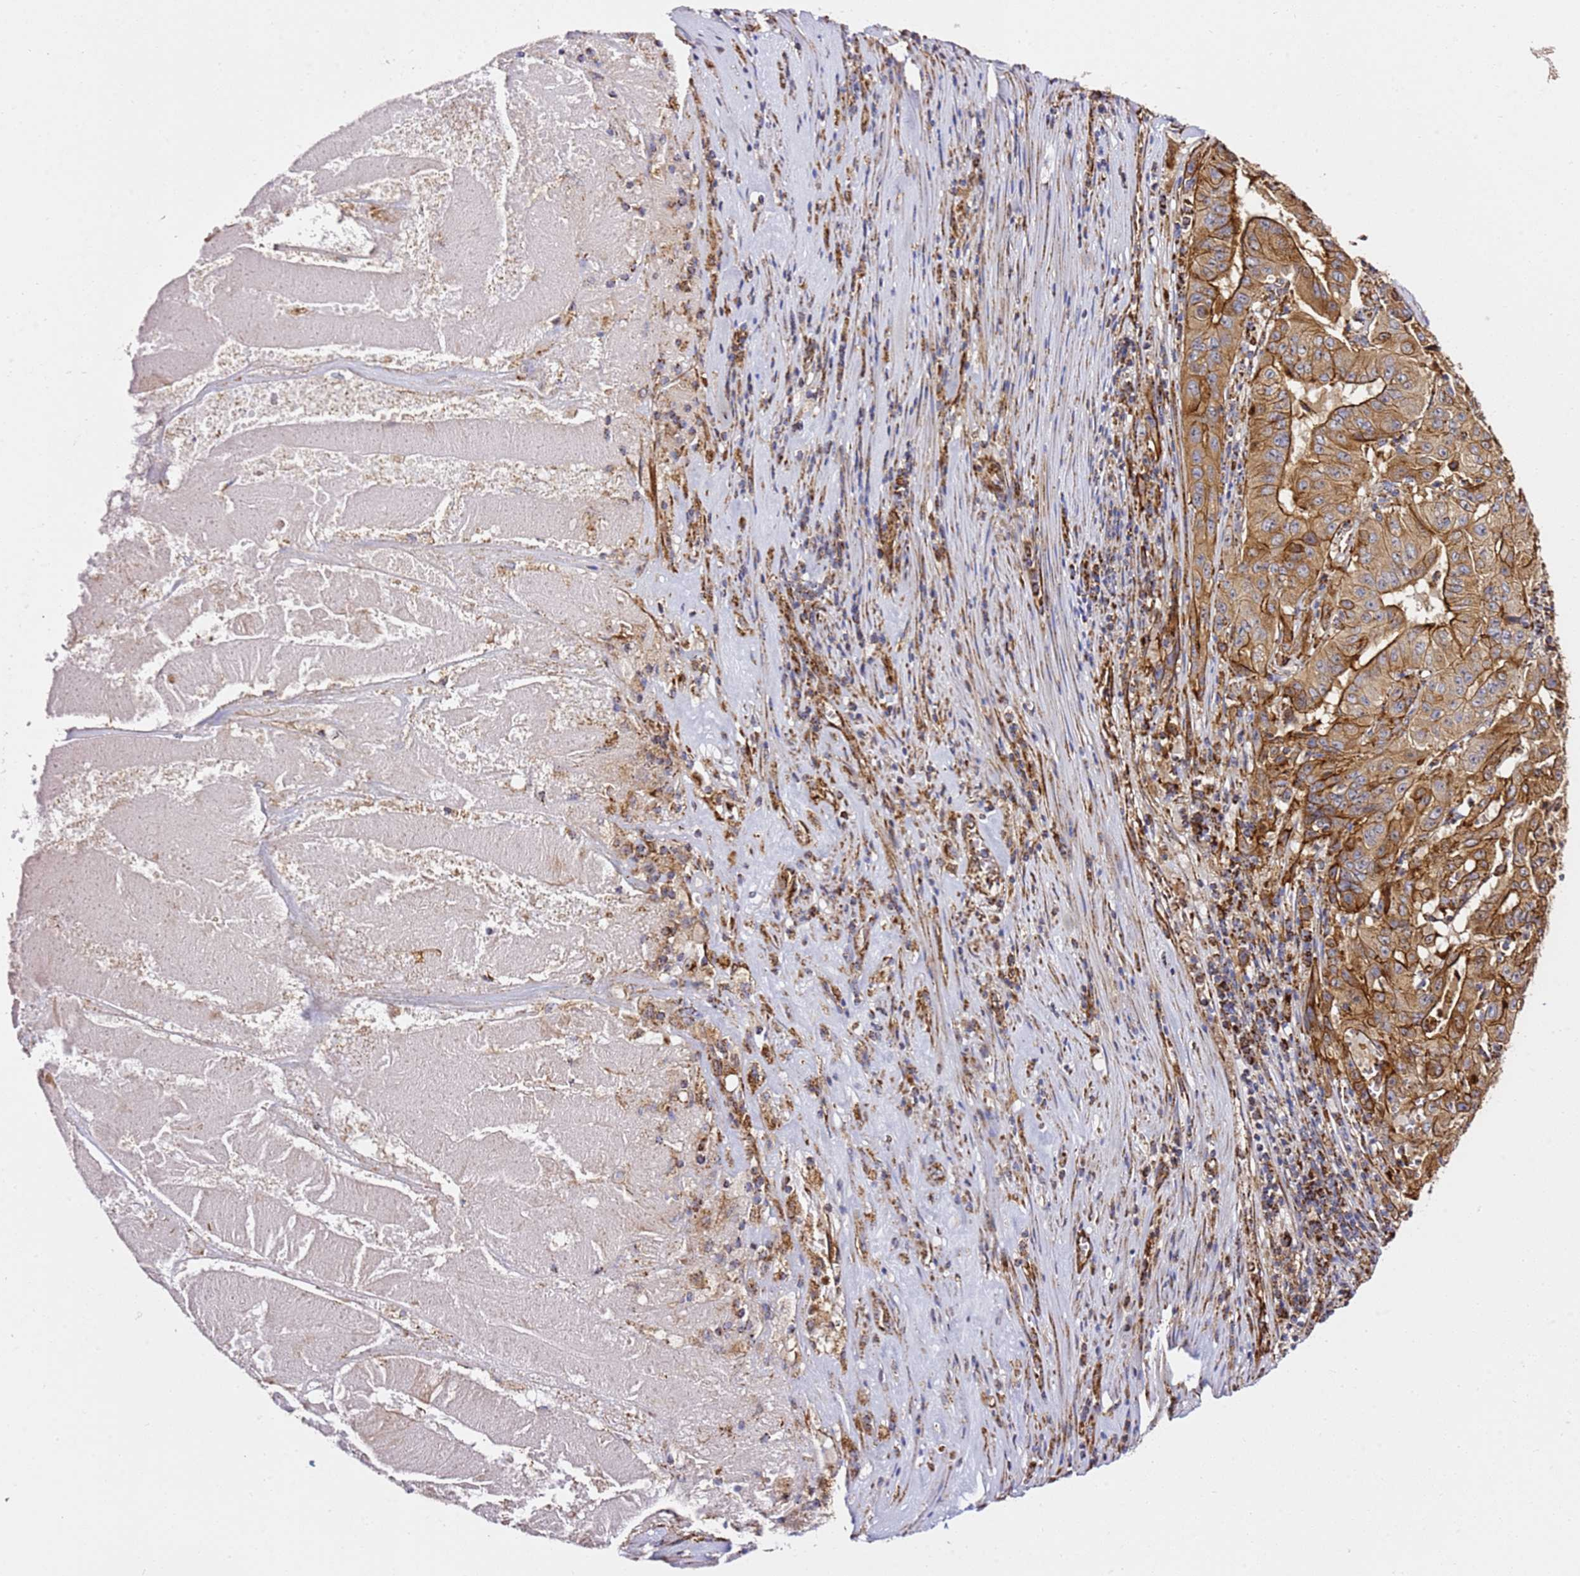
{"staining": {"intensity": "moderate", "quantity": ">75%", "location": "cytoplasmic/membranous"}, "tissue": "pancreatic cancer", "cell_type": "Tumor cells", "image_type": "cancer", "snomed": [{"axis": "morphology", "description": "Adenocarcinoma, NOS"}, {"axis": "topography", "description": "Pancreas"}], "caption": "A high-resolution histopathology image shows IHC staining of pancreatic adenocarcinoma, which shows moderate cytoplasmic/membranous positivity in approximately >75% of tumor cells.", "gene": "NDUFA3", "patient": {"sex": "male", "age": 63}}